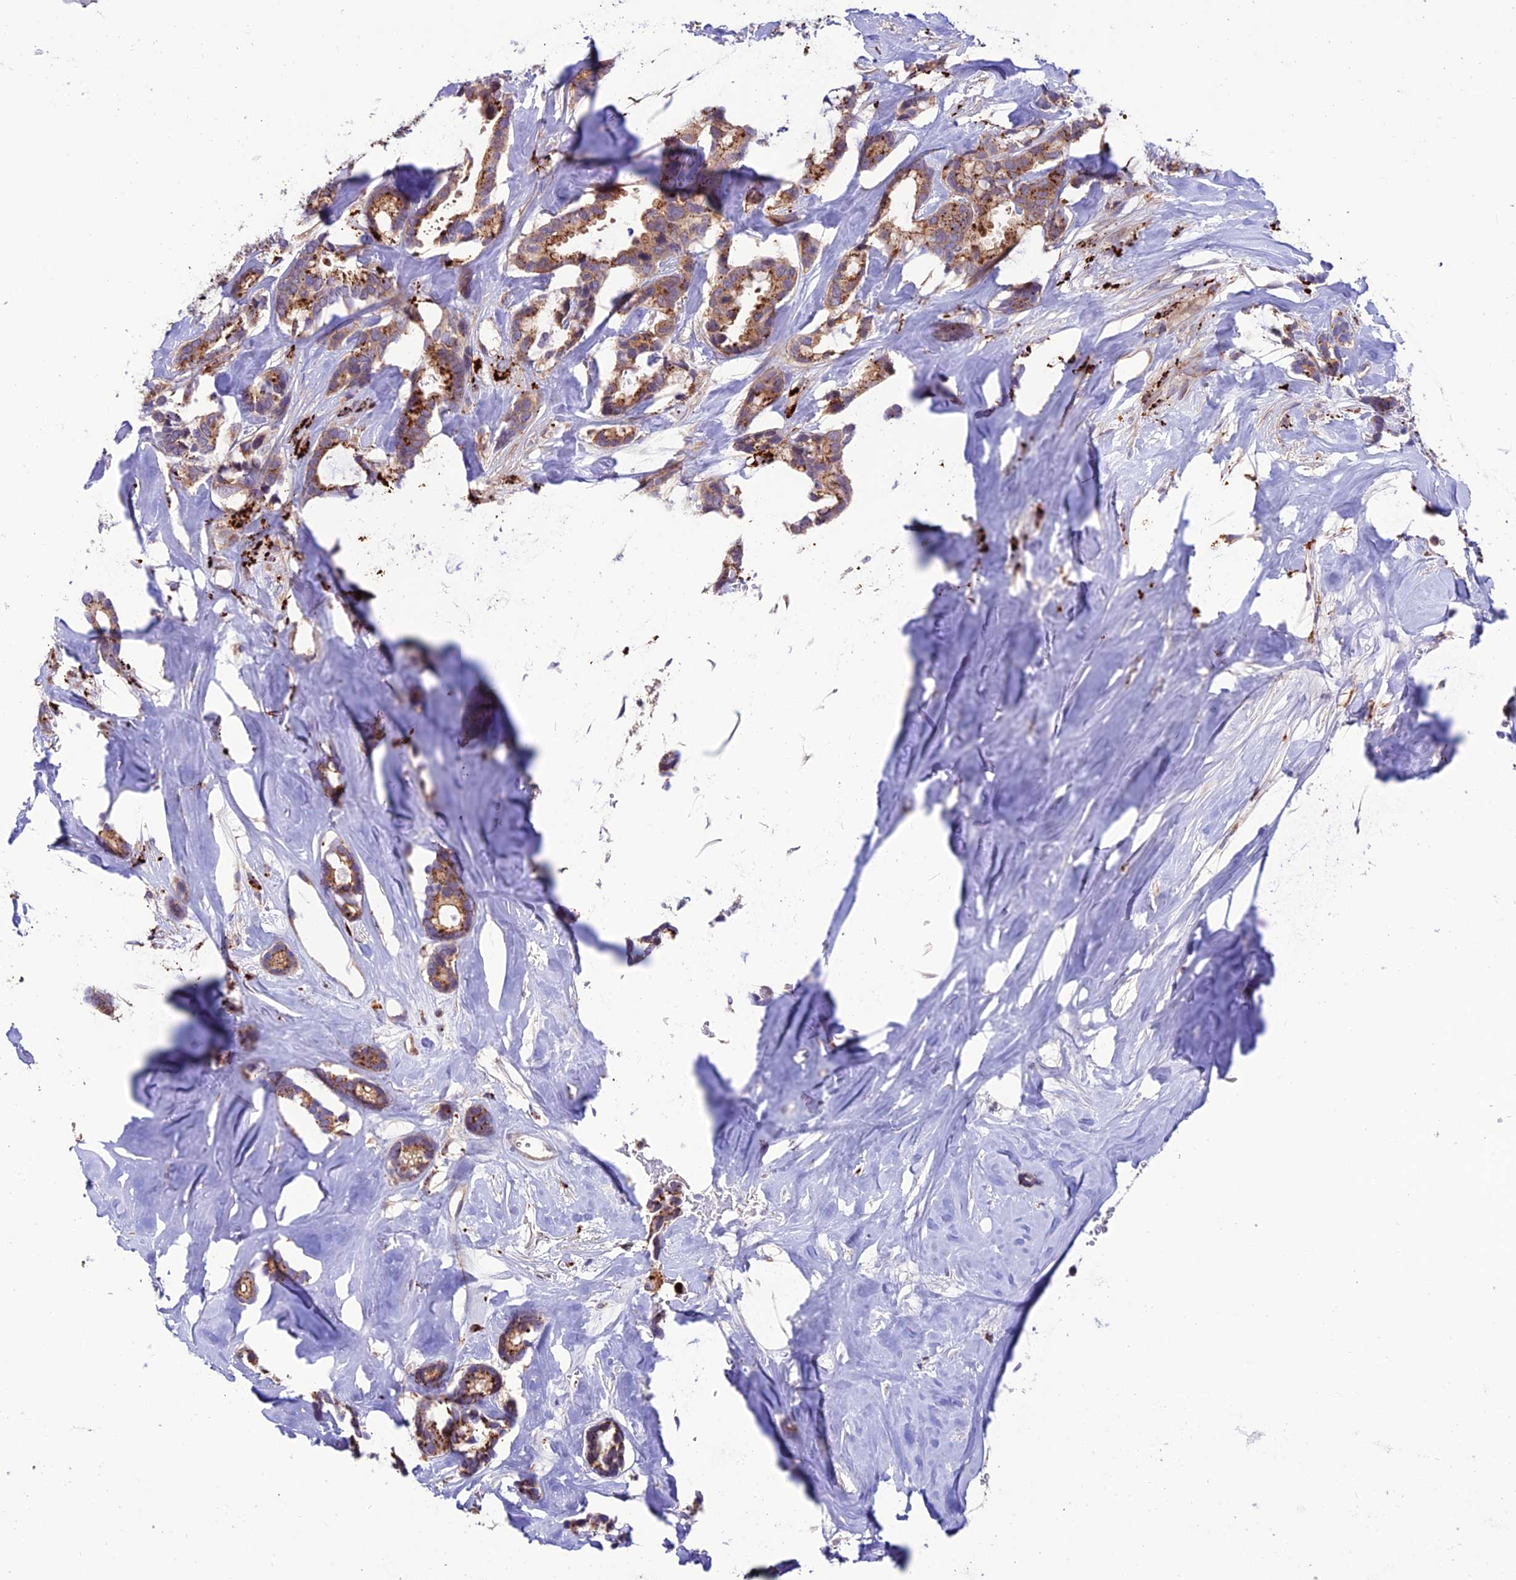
{"staining": {"intensity": "moderate", "quantity": "25%-75%", "location": "cytoplasmic/membranous"}, "tissue": "breast cancer", "cell_type": "Tumor cells", "image_type": "cancer", "snomed": [{"axis": "morphology", "description": "Duct carcinoma"}, {"axis": "topography", "description": "Breast"}], "caption": "Breast cancer tissue shows moderate cytoplasmic/membranous expression in approximately 25%-75% of tumor cells", "gene": "ARHGEF18", "patient": {"sex": "female", "age": 87}}